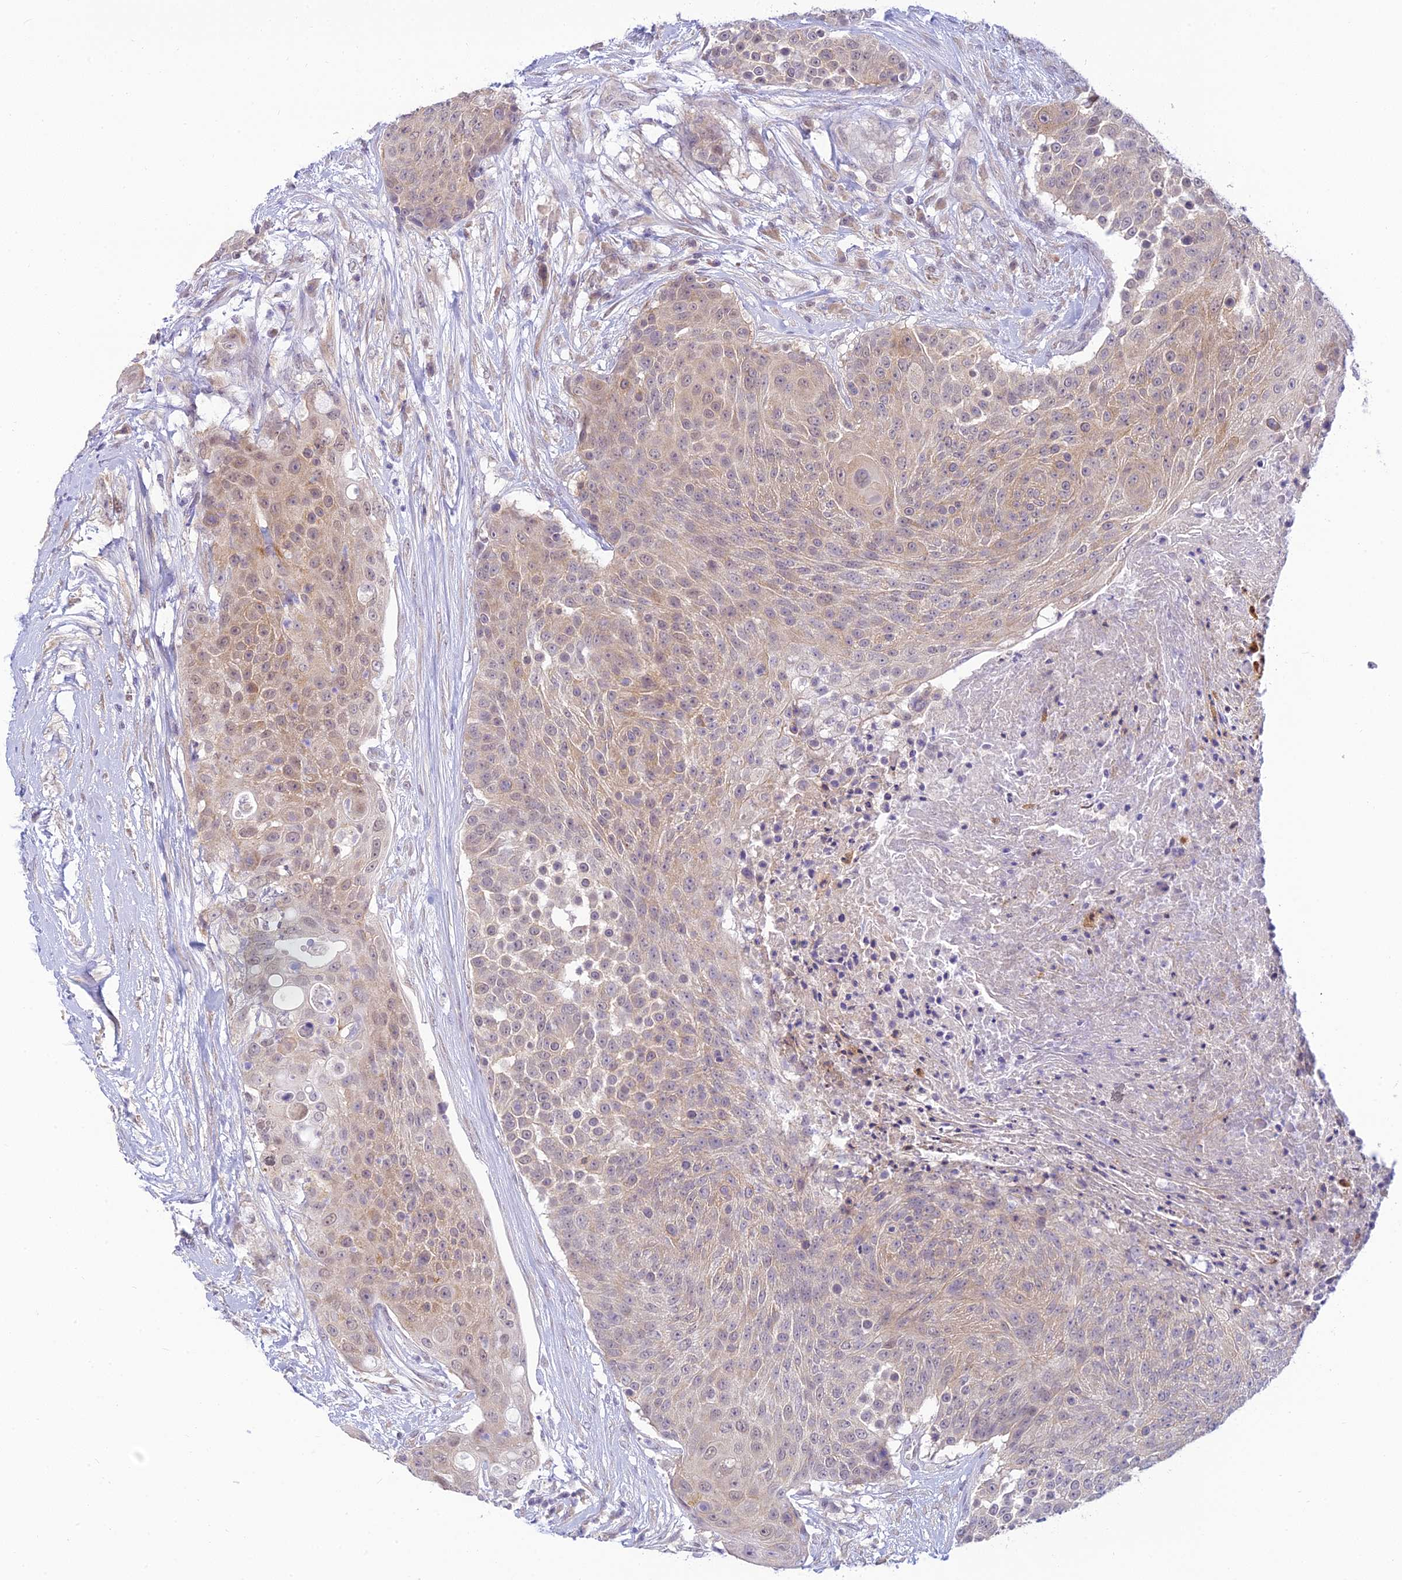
{"staining": {"intensity": "weak", "quantity": "25%-75%", "location": "cytoplasmic/membranous"}, "tissue": "urothelial cancer", "cell_type": "Tumor cells", "image_type": "cancer", "snomed": [{"axis": "morphology", "description": "Urothelial carcinoma, High grade"}, {"axis": "topography", "description": "Urinary bladder"}], "caption": "About 25%-75% of tumor cells in urothelial cancer show weak cytoplasmic/membranous protein positivity as visualized by brown immunohistochemical staining.", "gene": "SKIC8", "patient": {"sex": "female", "age": 63}}